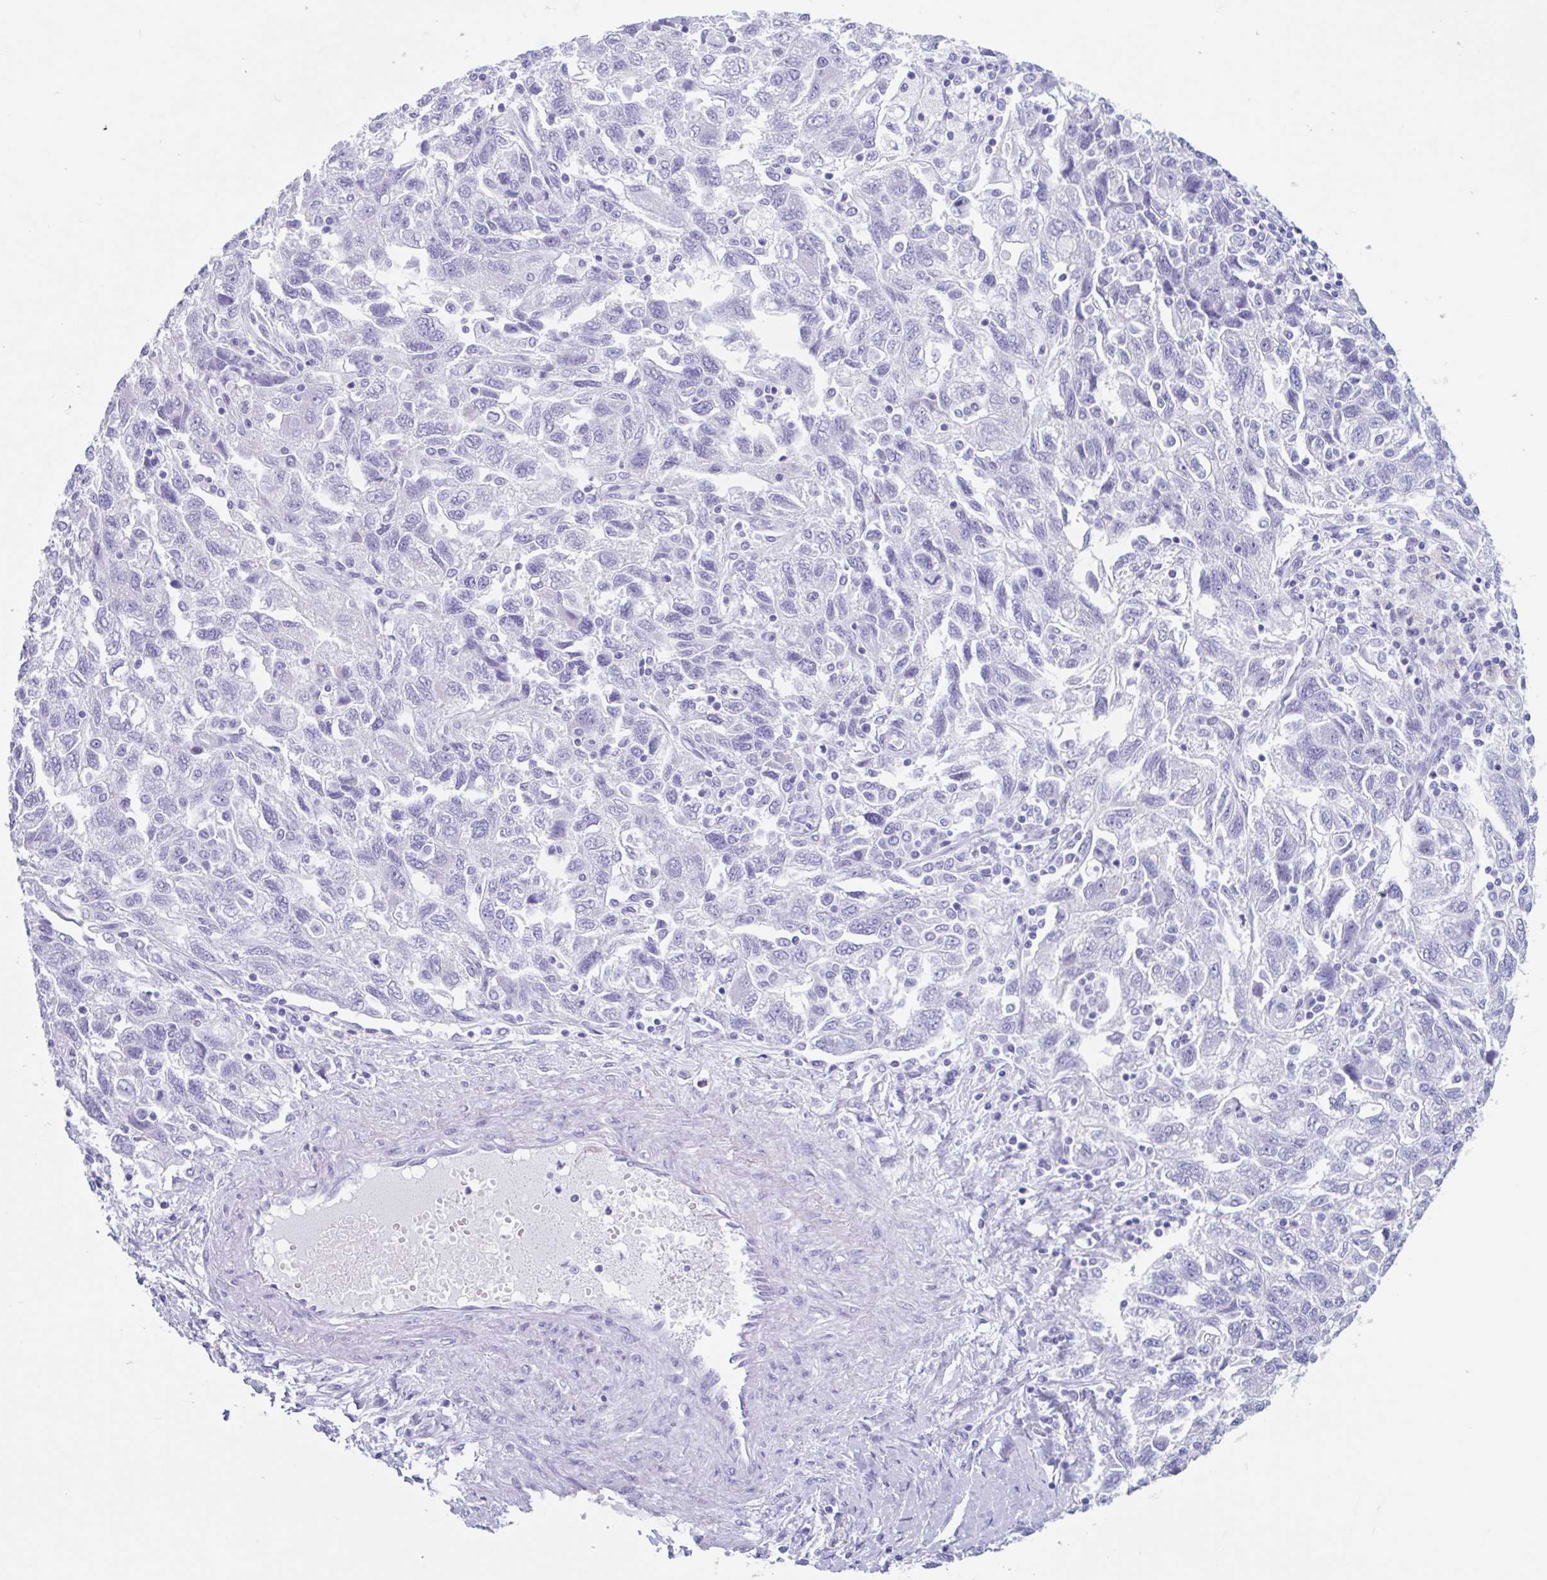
{"staining": {"intensity": "negative", "quantity": "none", "location": "none"}, "tissue": "ovarian cancer", "cell_type": "Tumor cells", "image_type": "cancer", "snomed": [{"axis": "morphology", "description": "Carcinoma, NOS"}, {"axis": "morphology", "description": "Cystadenocarcinoma, serous, NOS"}, {"axis": "topography", "description": "Ovary"}], "caption": "Ovarian carcinoma stained for a protein using immunohistochemistry (IHC) shows no positivity tumor cells.", "gene": "CPTP", "patient": {"sex": "female", "age": 69}}